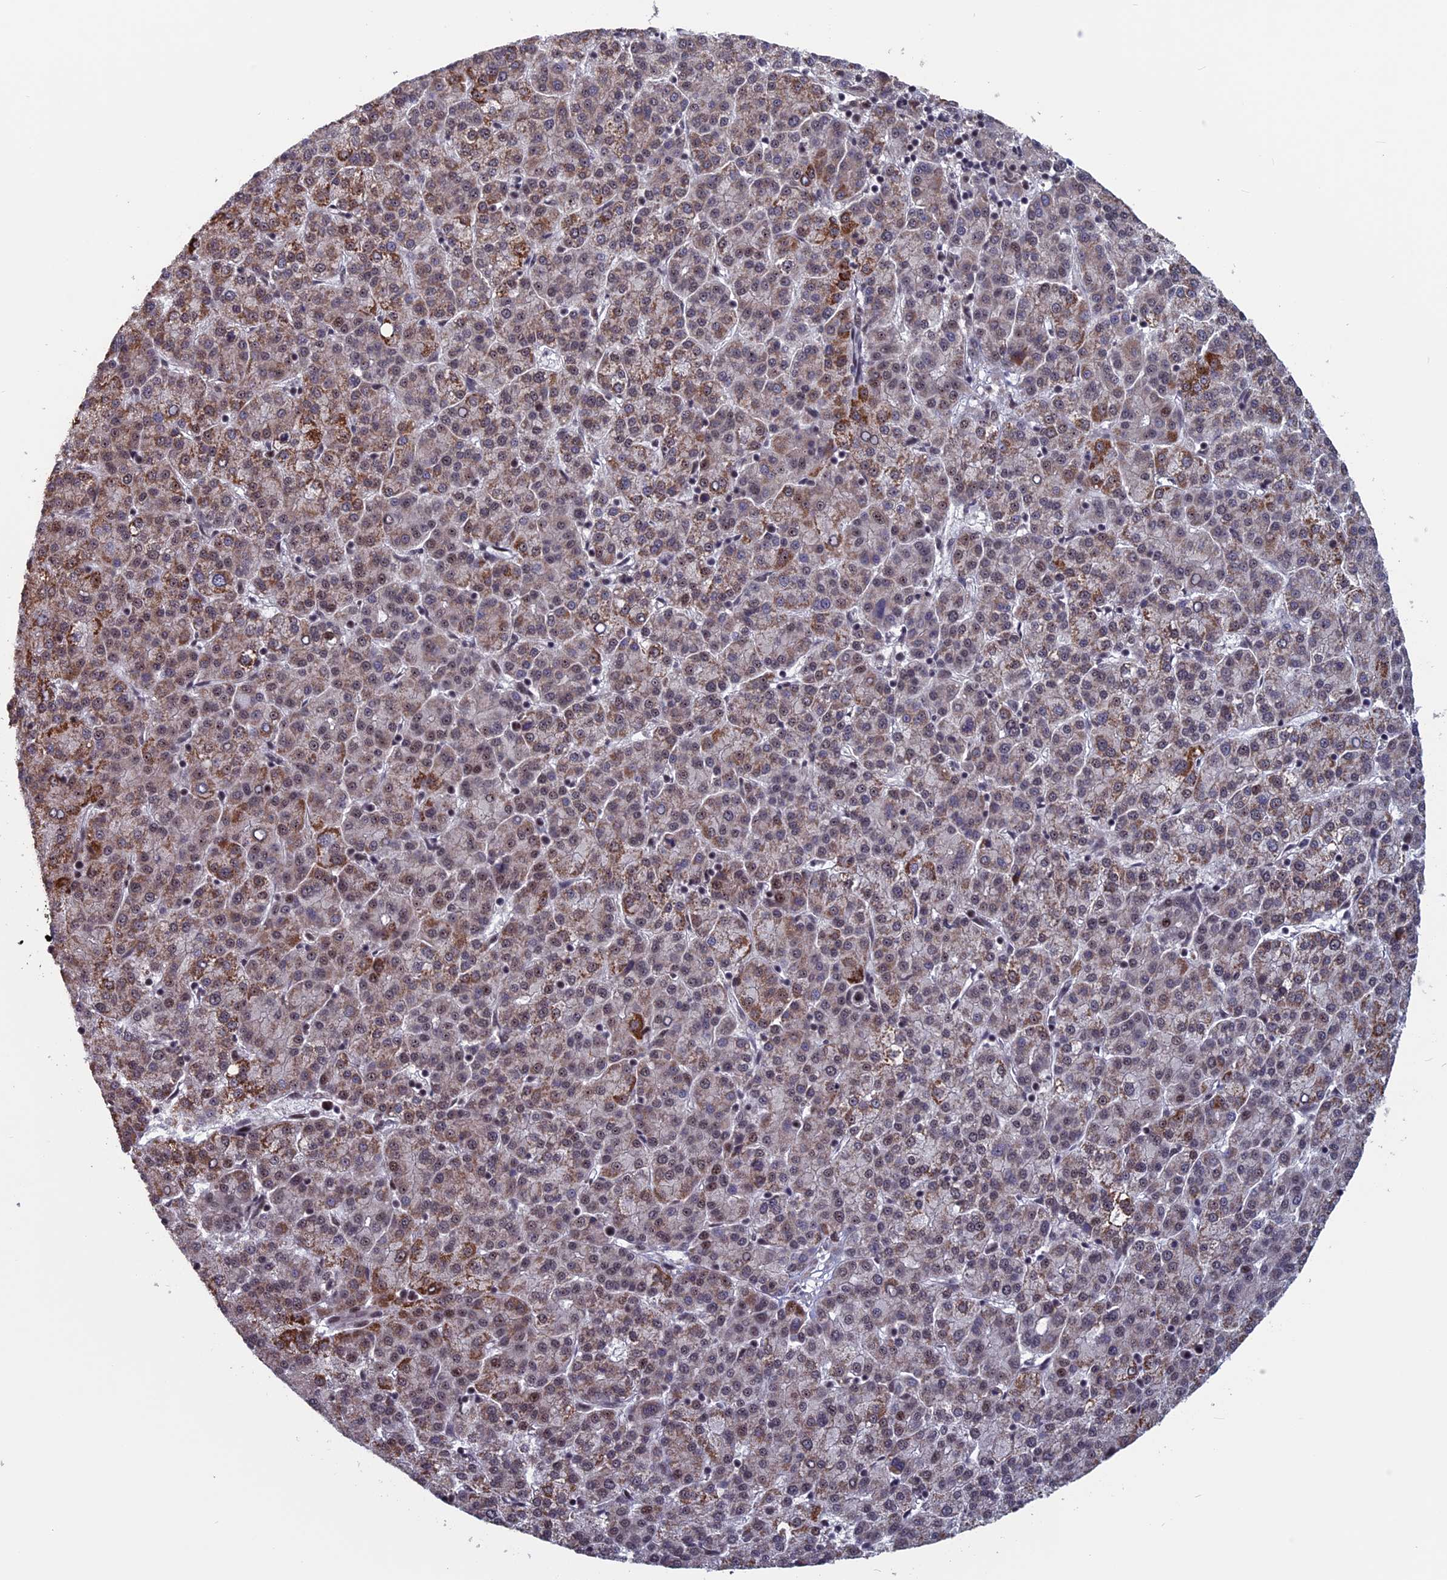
{"staining": {"intensity": "moderate", "quantity": "25%-75%", "location": "cytoplasmic/membranous"}, "tissue": "liver cancer", "cell_type": "Tumor cells", "image_type": "cancer", "snomed": [{"axis": "morphology", "description": "Carcinoma, Hepatocellular, NOS"}, {"axis": "topography", "description": "Liver"}], "caption": "Protein expression analysis of human liver hepatocellular carcinoma reveals moderate cytoplasmic/membranous staining in approximately 25%-75% of tumor cells.", "gene": "CACTIN", "patient": {"sex": "female", "age": 58}}